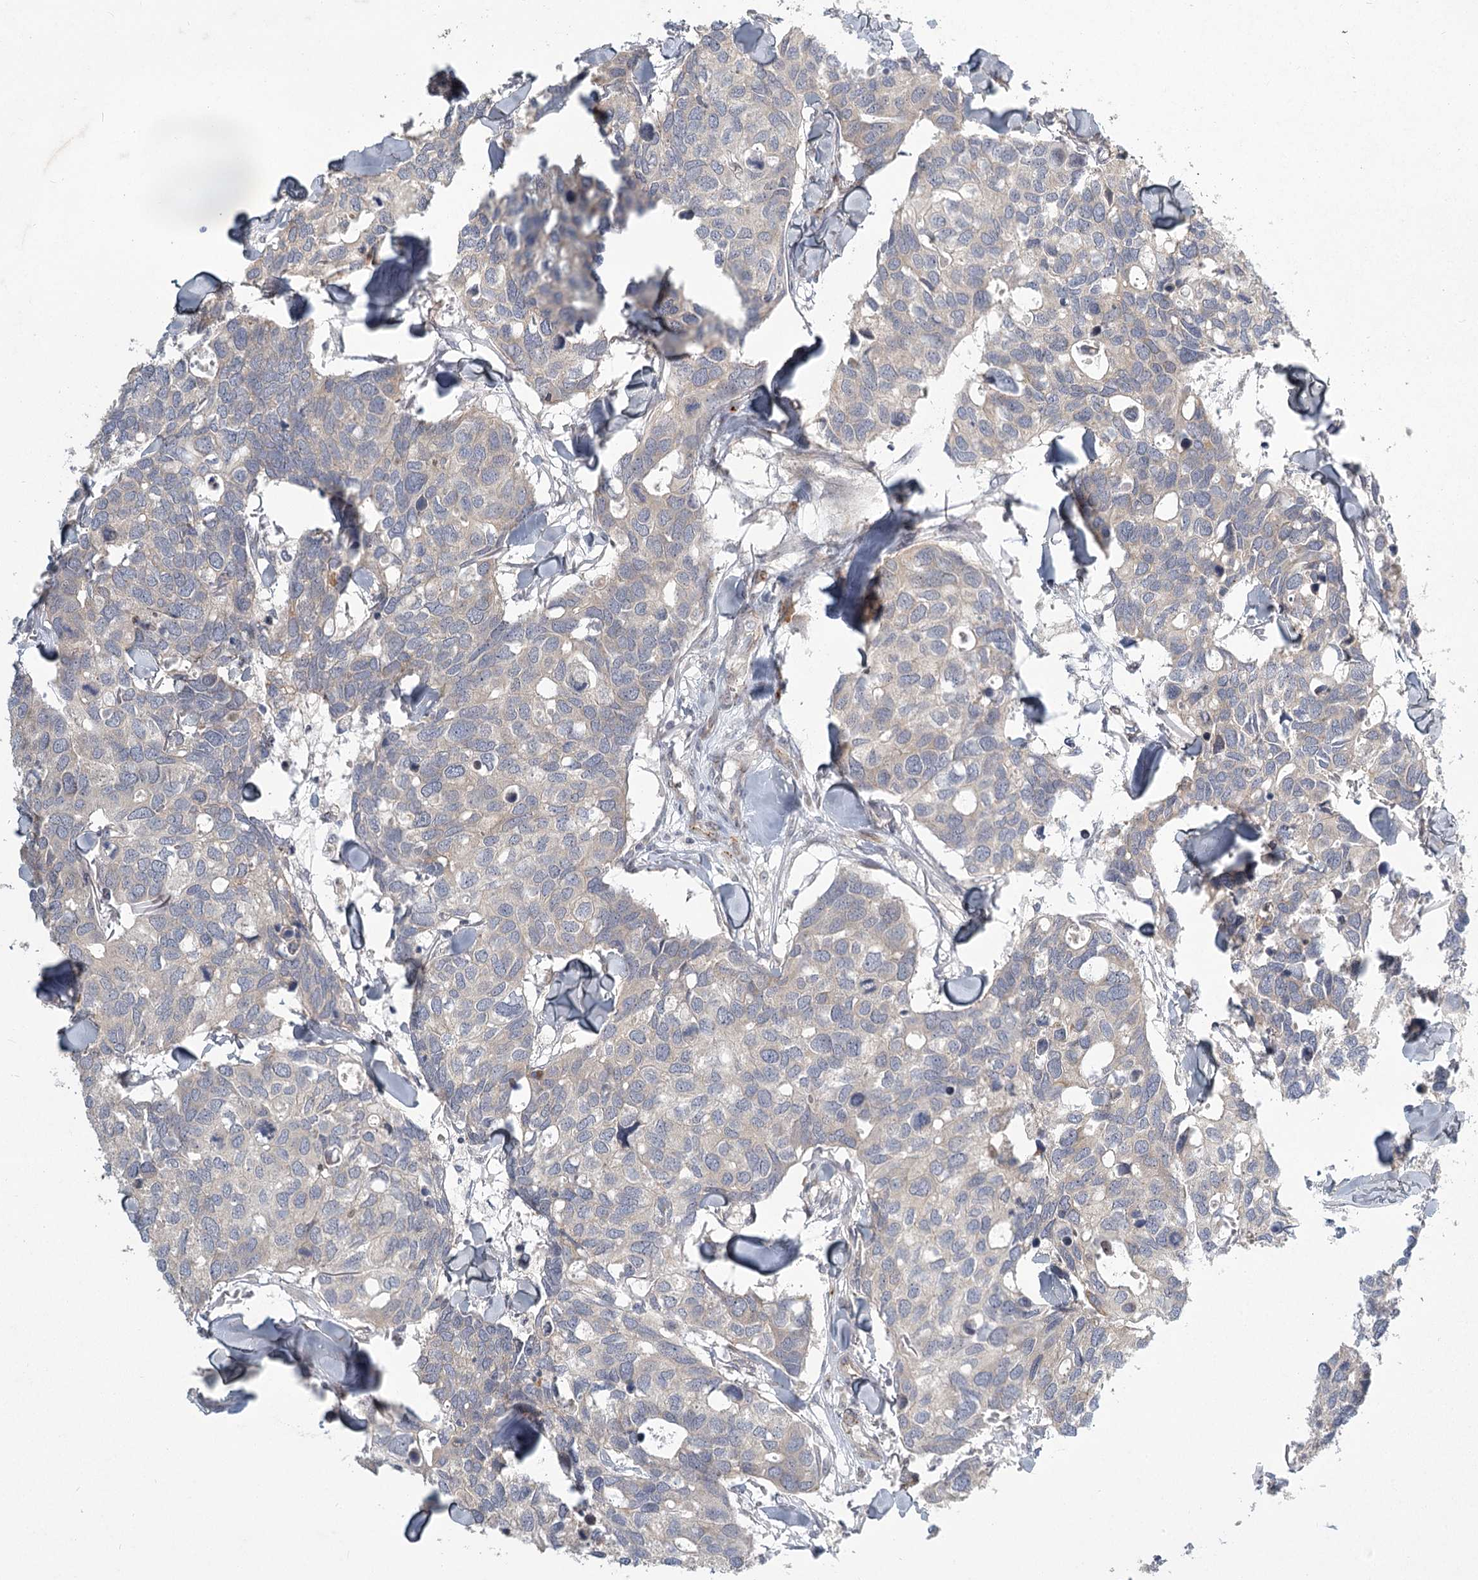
{"staining": {"intensity": "negative", "quantity": "none", "location": "none"}, "tissue": "breast cancer", "cell_type": "Tumor cells", "image_type": "cancer", "snomed": [{"axis": "morphology", "description": "Duct carcinoma"}, {"axis": "topography", "description": "Breast"}], "caption": "Protein analysis of invasive ductal carcinoma (breast) shows no significant staining in tumor cells.", "gene": "MEPE", "patient": {"sex": "female", "age": 83}}